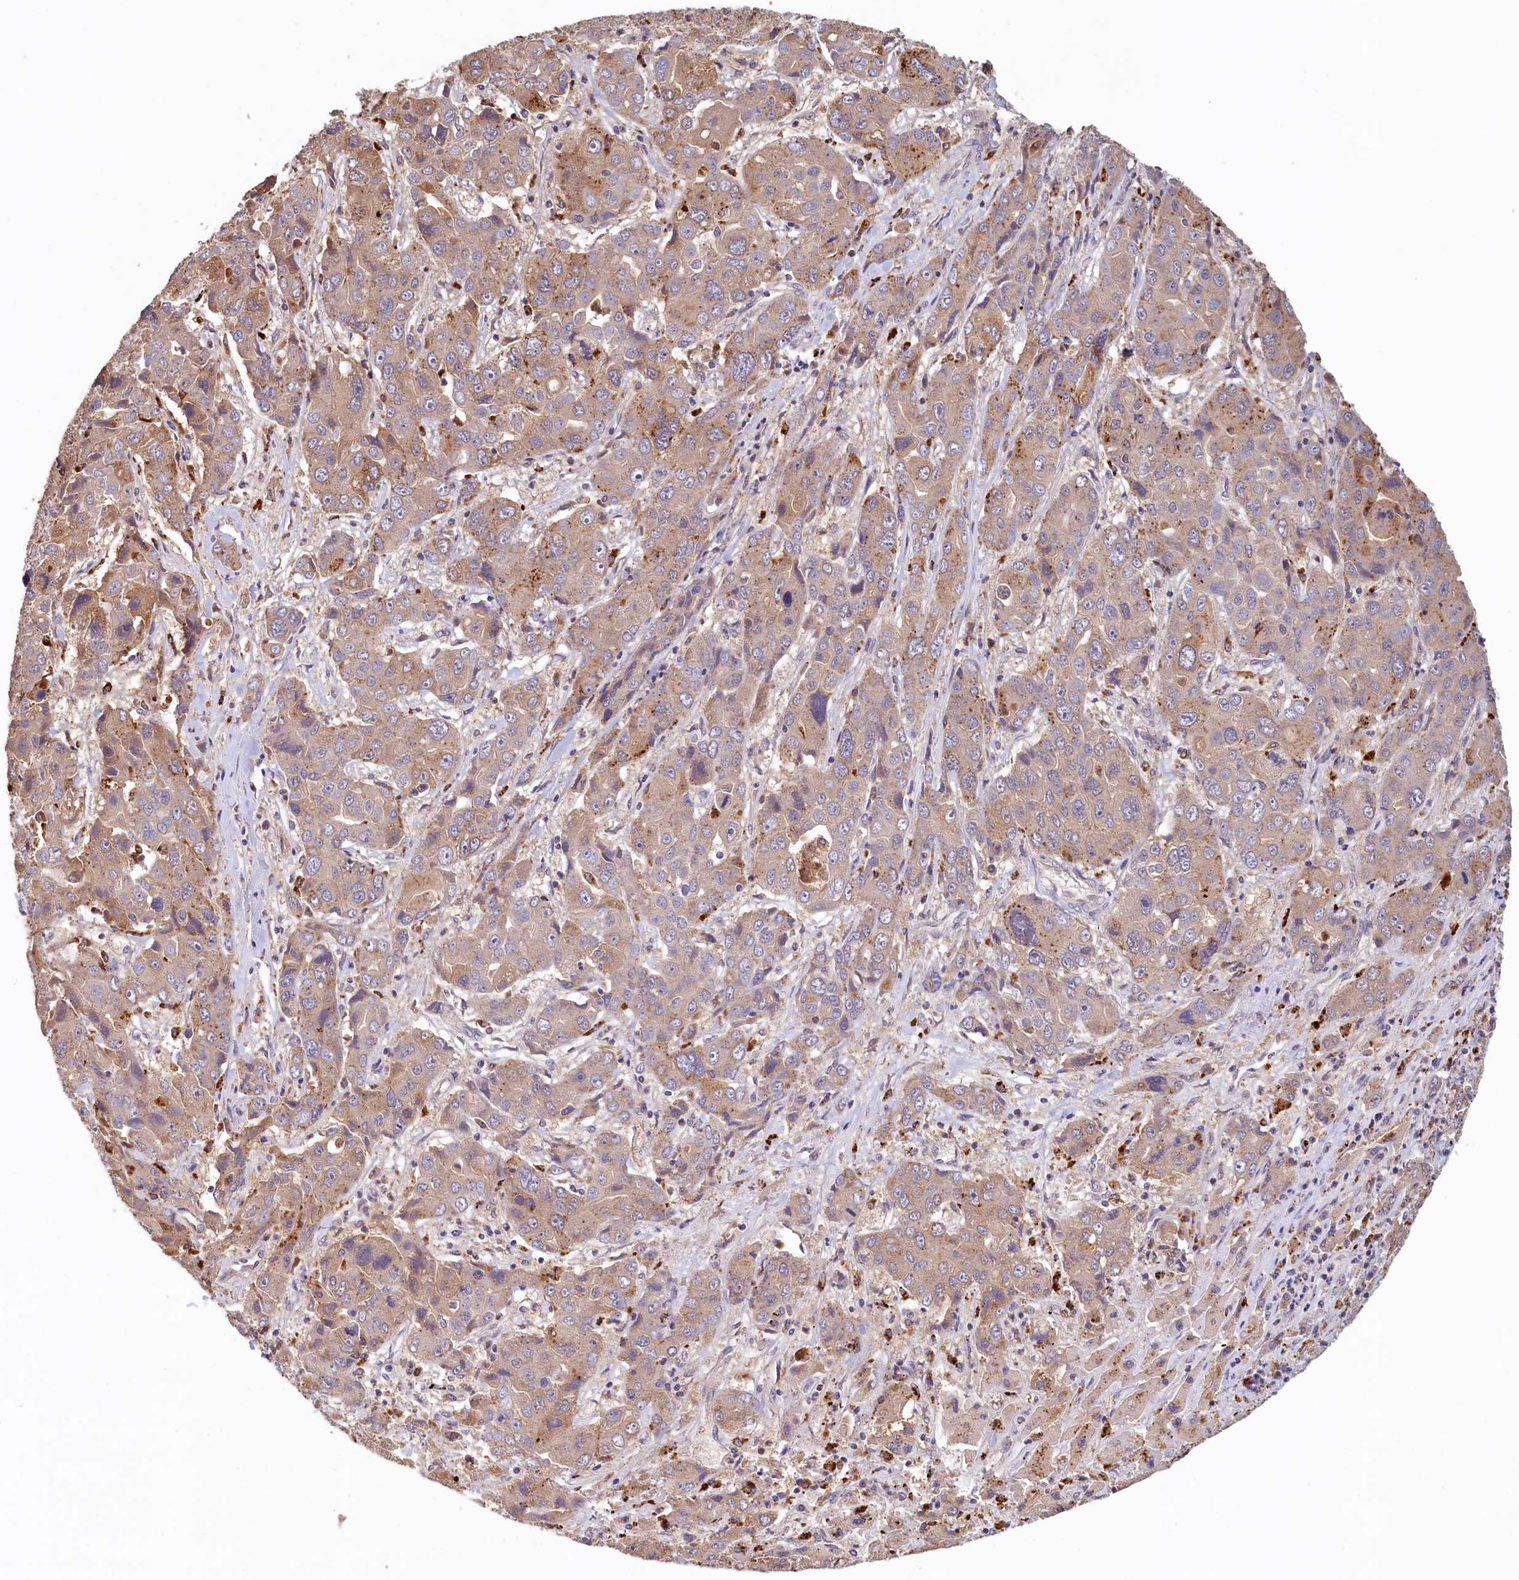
{"staining": {"intensity": "moderate", "quantity": "<25%", "location": "cytoplasmic/membranous"}, "tissue": "liver cancer", "cell_type": "Tumor cells", "image_type": "cancer", "snomed": [{"axis": "morphology", "description": "Cholangiocarcinoma"}, {"axis": "topography", "description": "Liver"}], "caption": "The immunohistochemical stain shows moderate cytoplasmic/membranous staining in tumor cells of liver cancer tissue.", "gene": "NUBP2", "patient": {"sex": "male", "age": 67}}